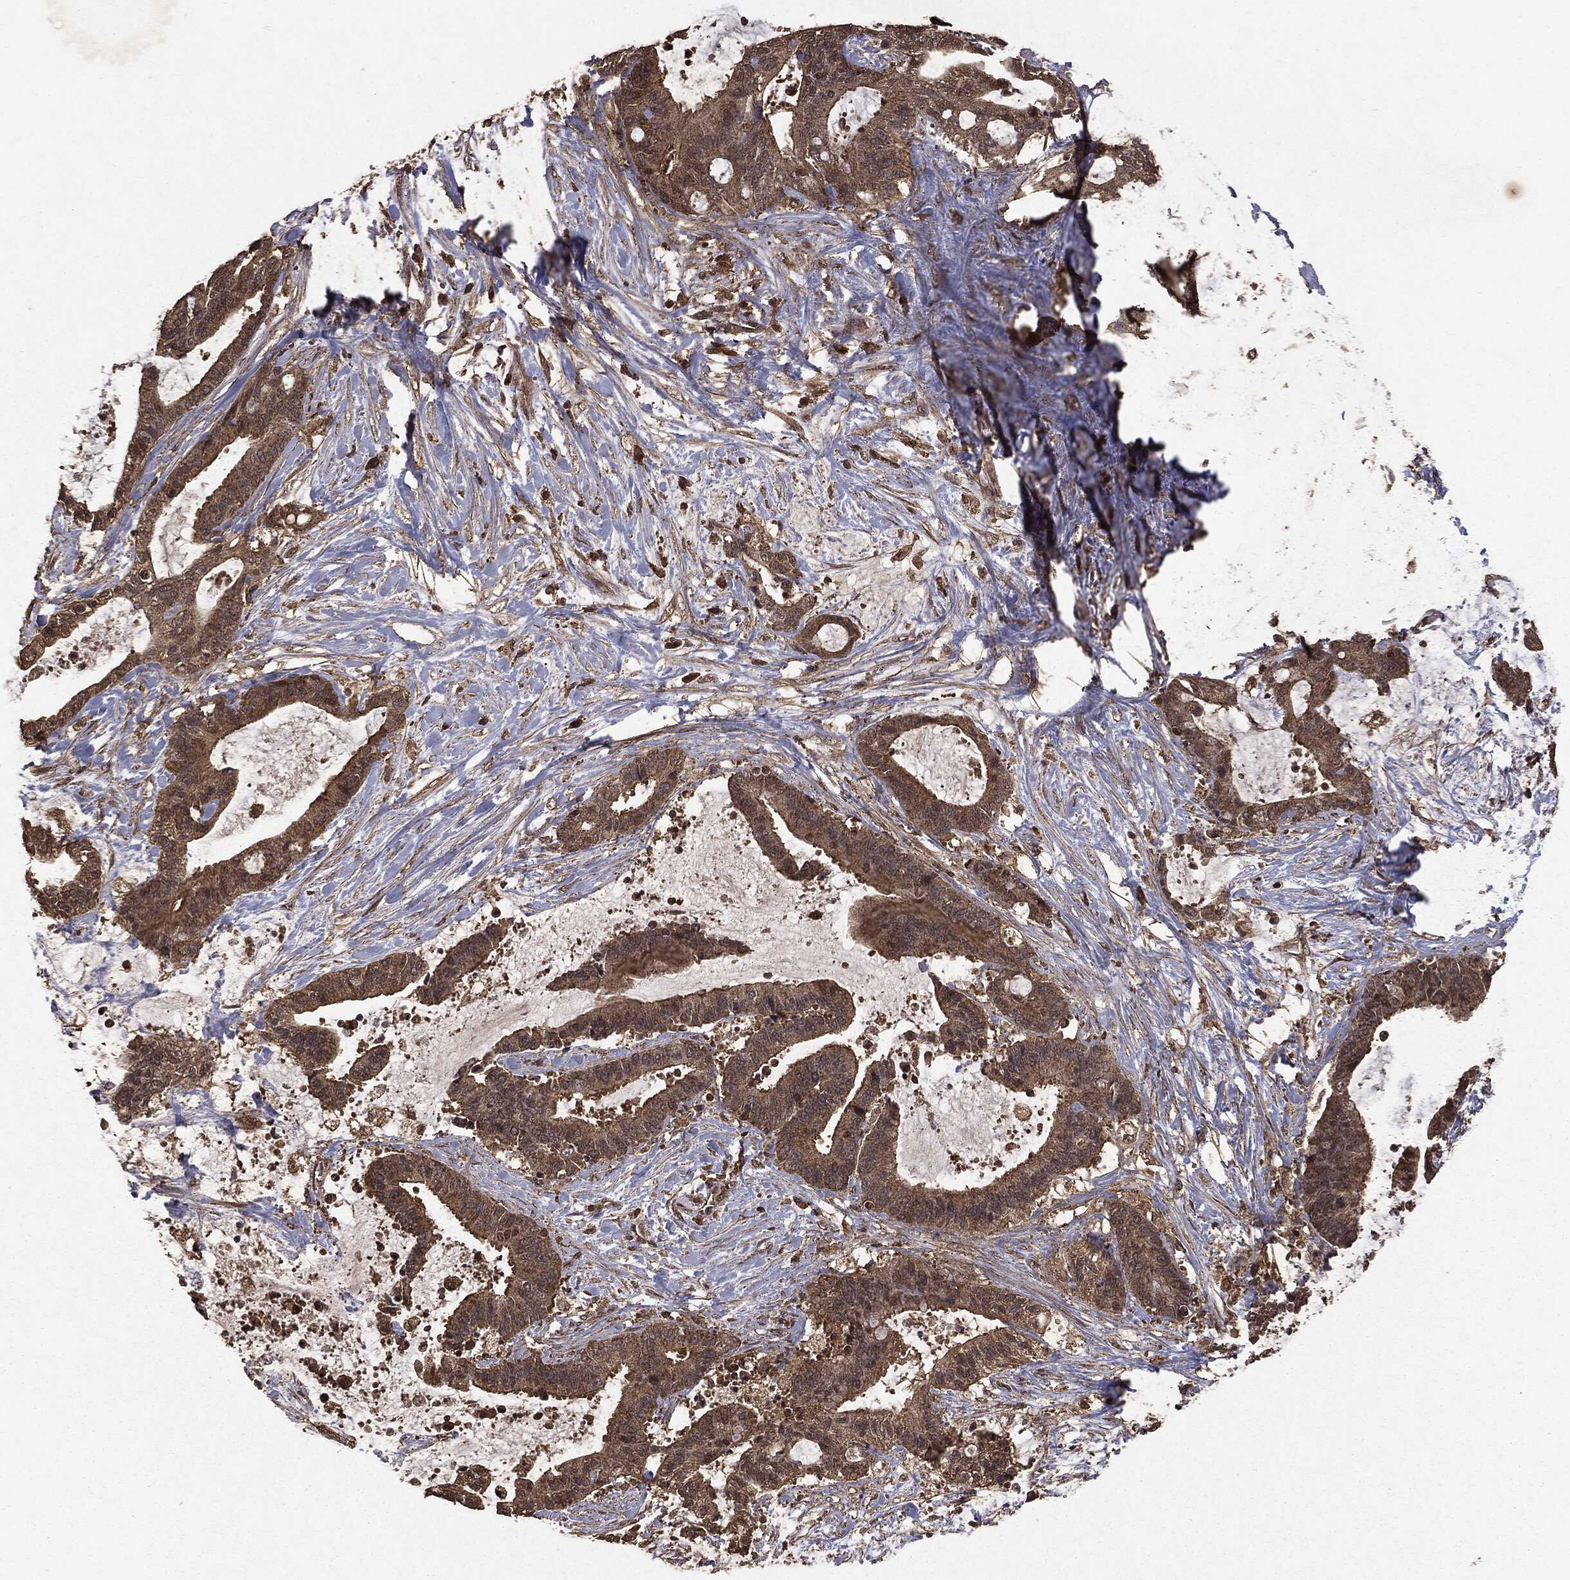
{"staining": {"intensity": "moderate", "quantity": ">75%", "location": "cytoplasmic/membranous"}, "tissue": "liver cancer", "cell_type": "Tumor cells", "image_type": "cancer", "snomed": [{"axis": "morphology", "description": "Cholangiocarcinoma"}, {"axis": "topography", "description": "Liver"}], "caption": "Protein positivity by IHC reveals moderate cytoplasmic/membranous staining in approximately >75% of tumor cells in liver cancer. The staining was performed using DAB to visualize the protein expression in brown, while the nuclei were stained in blue with hematoxylin (Magnification: 20x).", "gene": "NME1", "patient": {"sex": "female", "age": 73}}